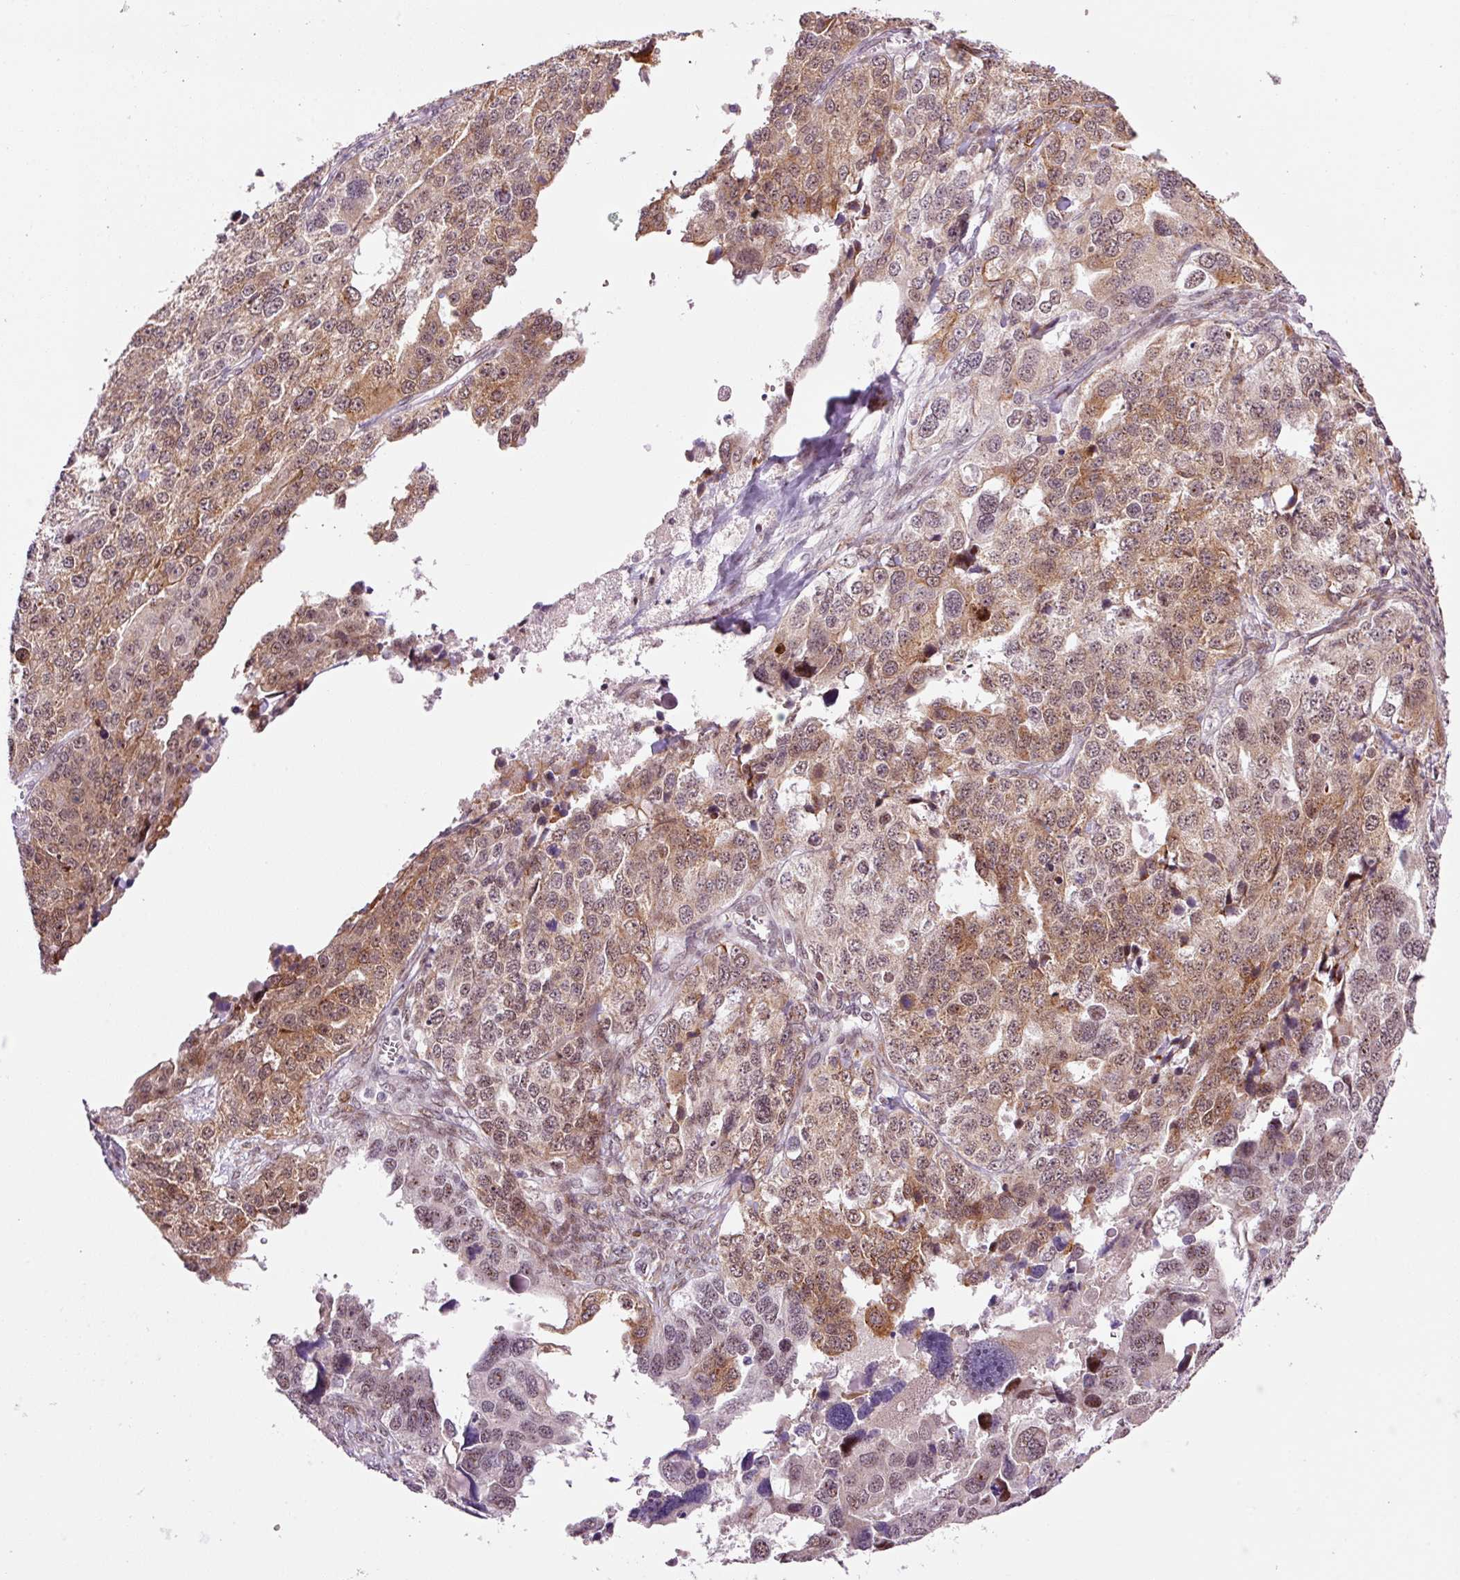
{"staining": {"intensity": "moderate", "quantity": "25%-75%", "location": "cytoplasmic/membranous,nuclear"}, "tissue": "ovarian cancer", "cell_type": "Tumor cells", "image_type": "cancer", "snomed": [{"axis": "morphology", "description": "Cystadenocarcinoma, serous, NOS"}, {"axis": "topography", "description": "Ovary"}], "caption": "A medium amount of moderate cytoplasmic/membranous and nuclear positivity is identified in approximately 25%-75% of tumor cells in serous cystadenocarcinoma (ovarian) tissue. (Stains: DAB in brown, nuclei in blue, Microscopy: brightfield microscopy at high magnification).", "gene": "ANKRD20A1", "patient": {"sex": "female", "age": 76}}